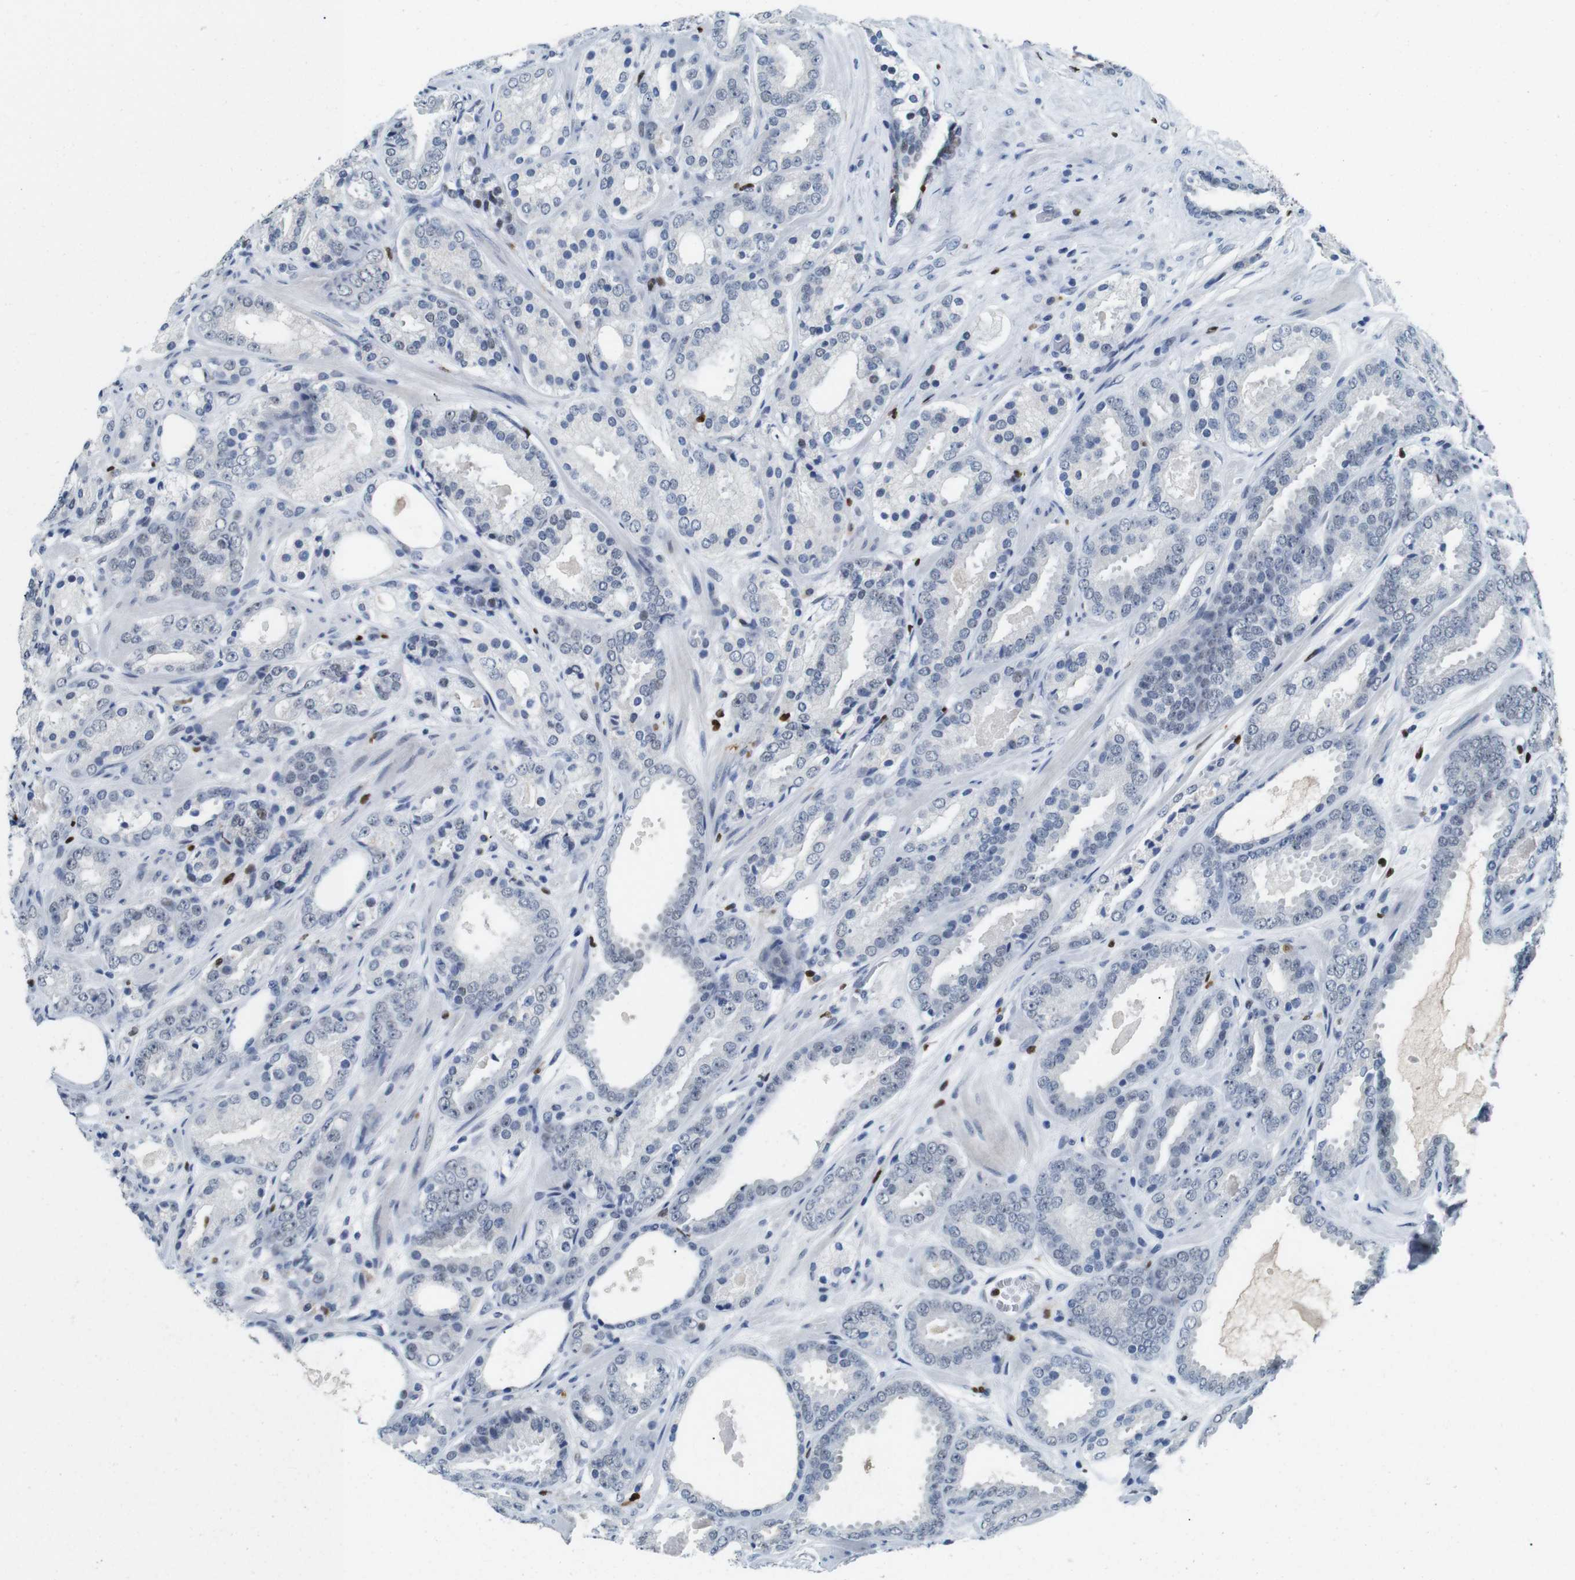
{"staining": {"intensity": "weak", "quantity": "<25%", "location": "nuclear"}, "tissue": "prostate cancer", "cell_type": "Tumor cells", "image_type": "cancer", "snomed": [{"axis": "morphology", "description": "Adenocarcinoma, Low grade"}, {"axis": "topography", "description": "Prostate"}], "caption": "Tumor cells show no significant protein expression in prostate cancer (low-grade adenocarcinoma).", "gene": "IRF8", "patient": {"sex": "male", "age": 69}}